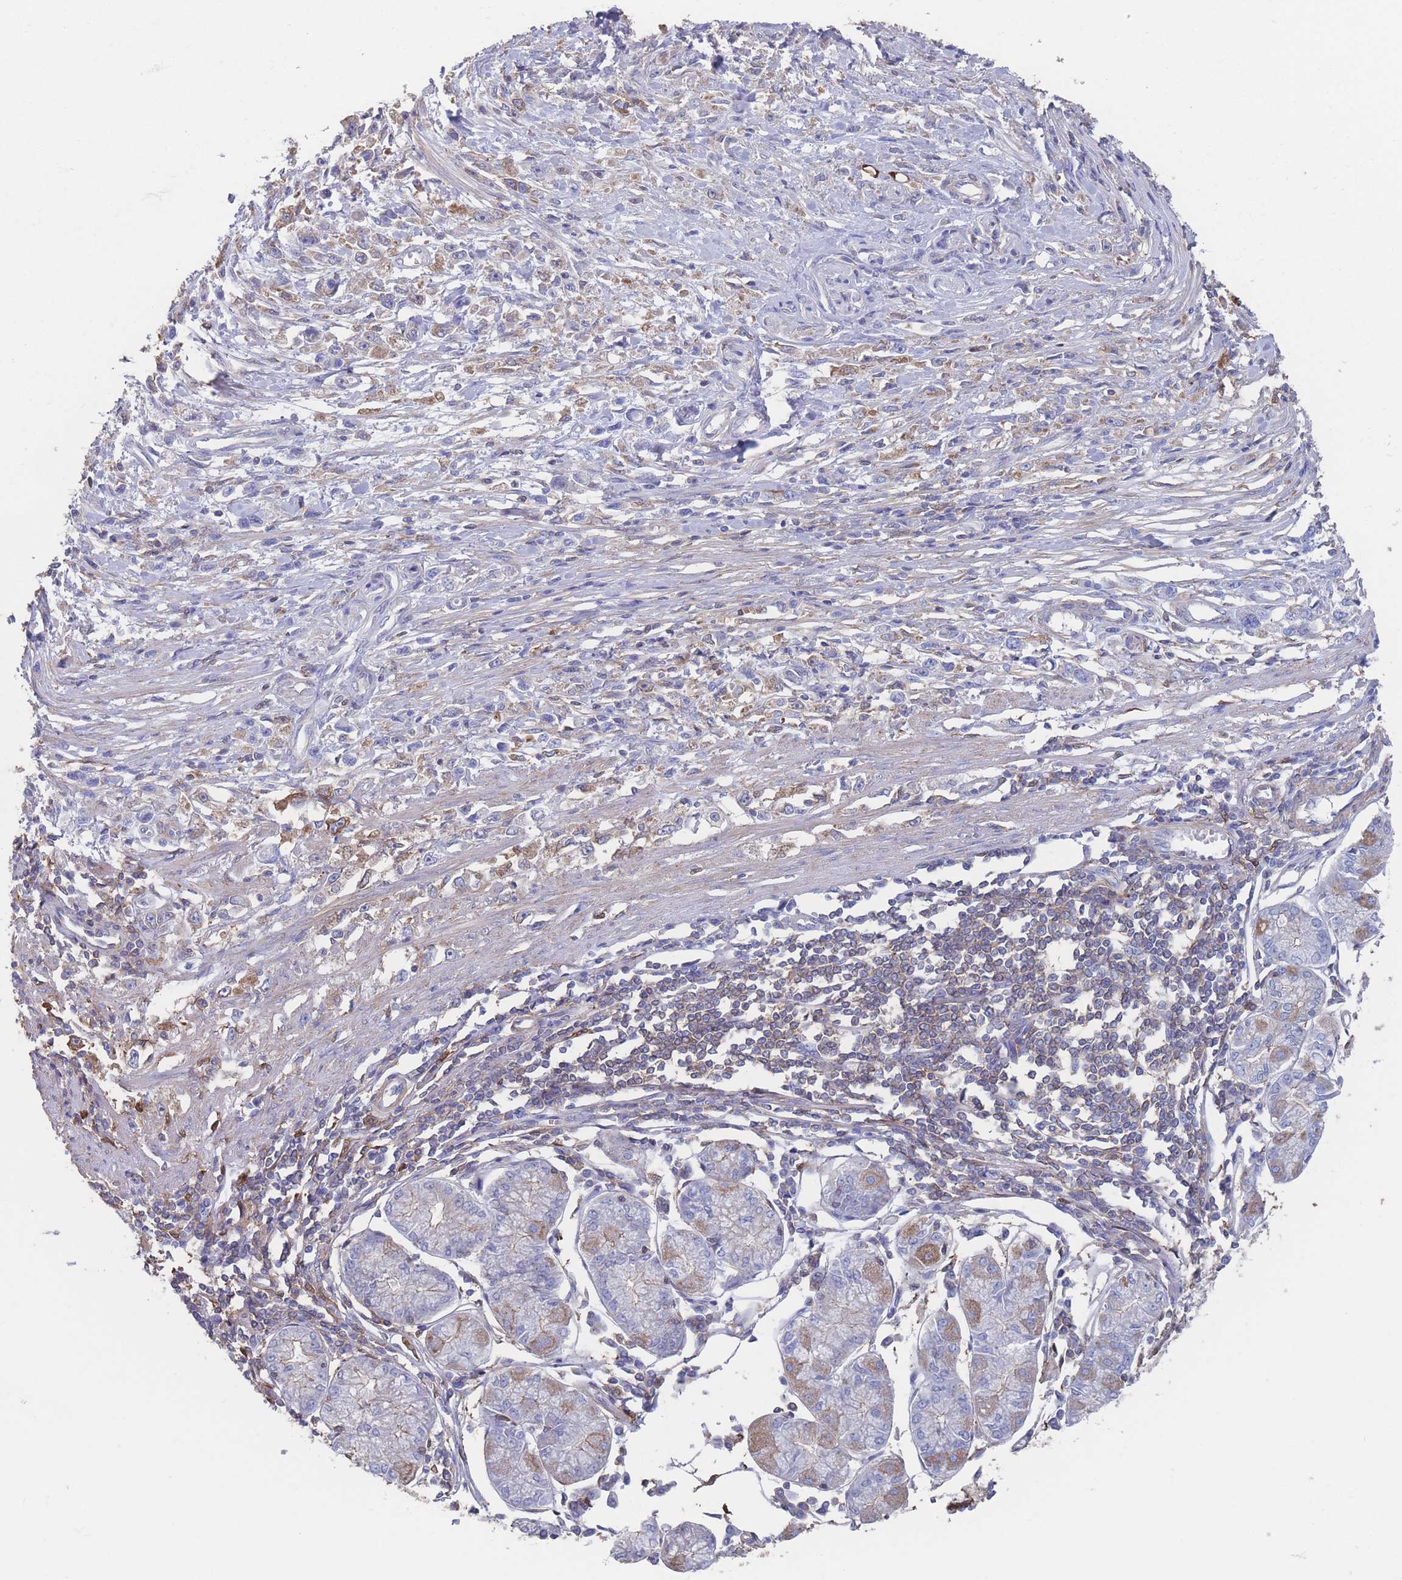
{"staining": {"intensity": "moderate", "quantity": "25%-75%", "location": "cytoplasmic/membranous"}, "tissue": "stomach cancer", "cell_type": "Tumor cells", "image_type": "cancer", "snomed": [{"axis": "morphology", "description": "Adenocarcinoma, NOS"}, {"axis": "topography", "description": "Stomach"}], "caption": "This histopathology image exhibits stomach cancer stained with immunohistochemistry to label a protein in brown. The cytoplasmic/membranous of tumor cells show moderate positivity for the protein. Nuclei are counter-stained blue.", "gene": "ADH1A", "patient": {"sex": "female", "age": 59}}